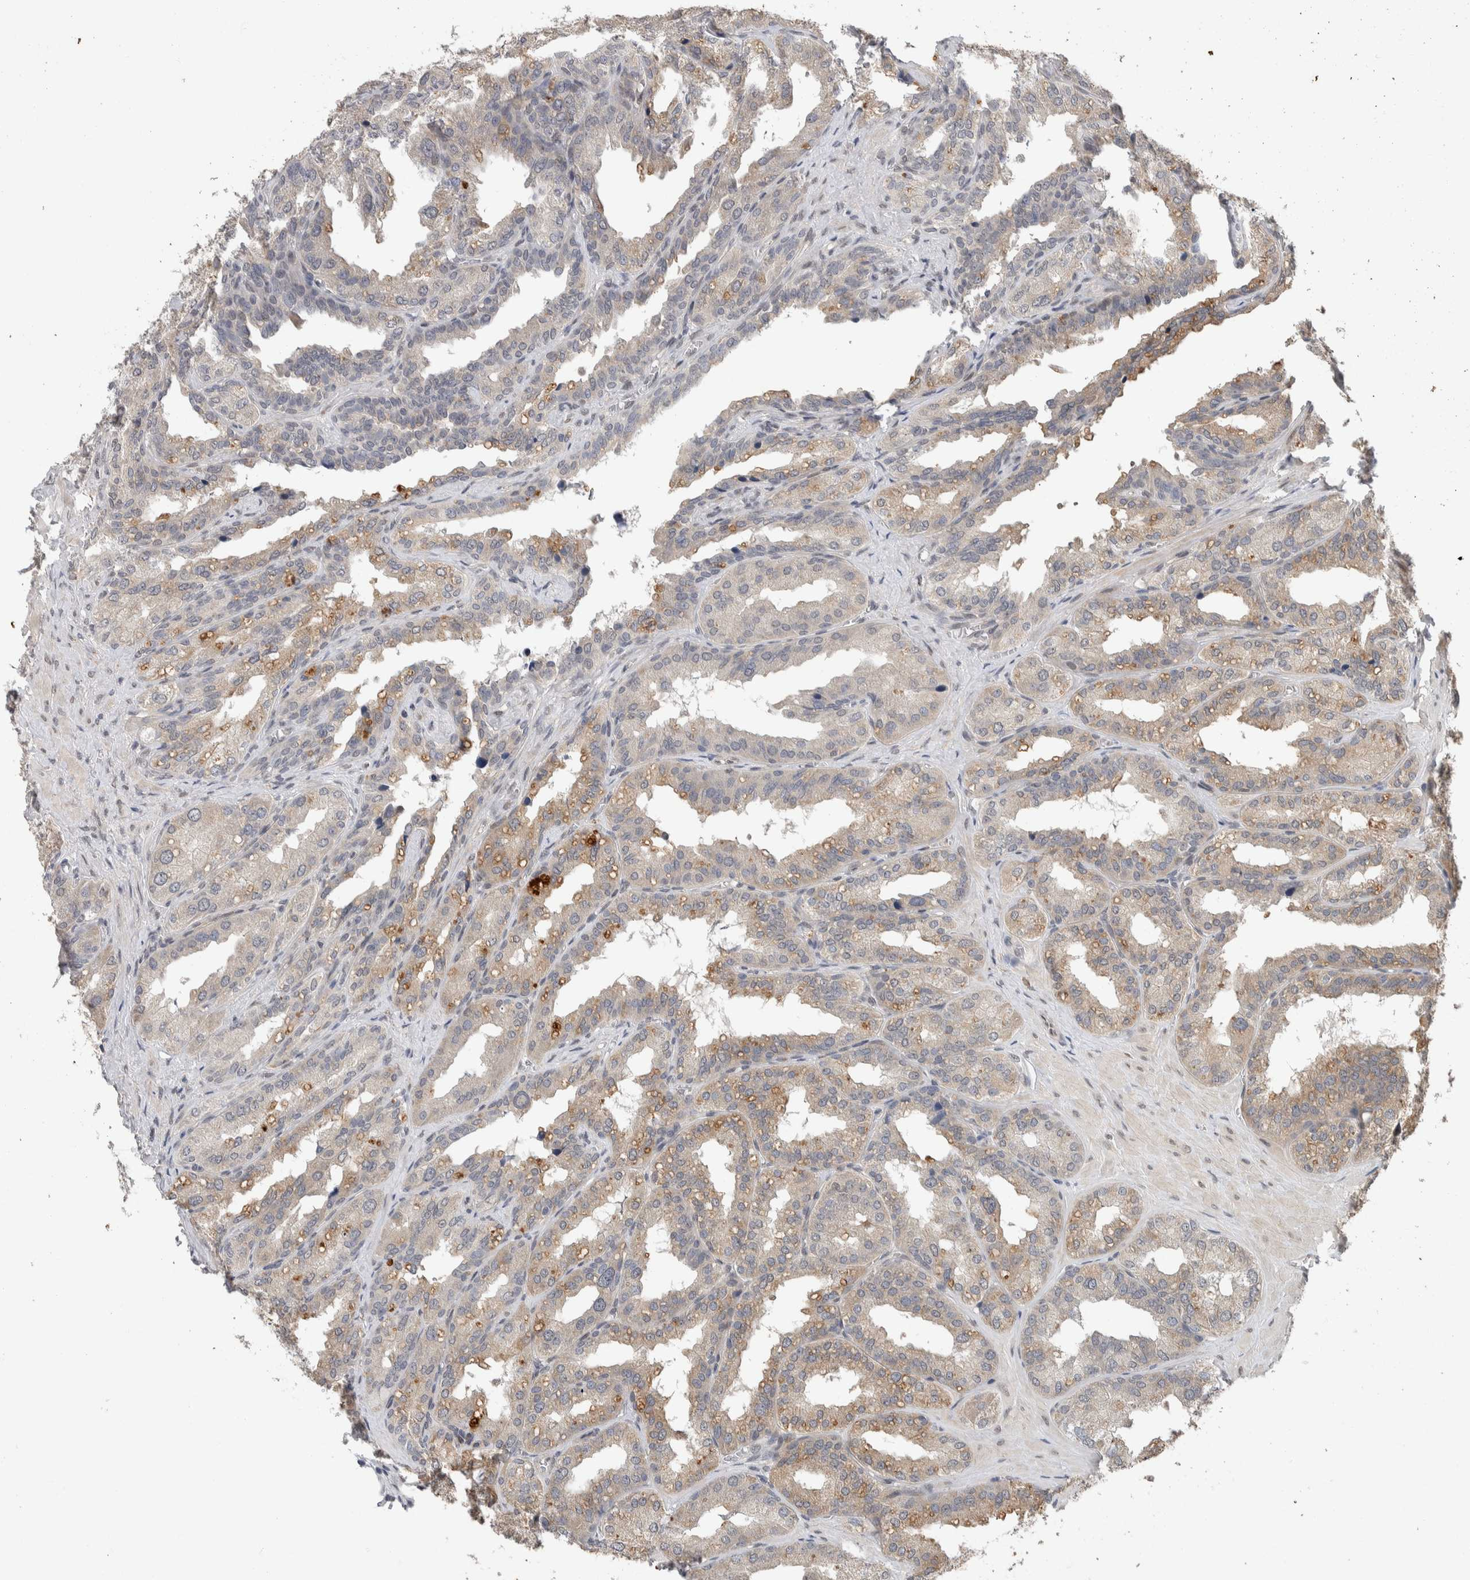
{"staining": {"intensity": "weak", "quantity": "25%-75%", "location": "cytoplasmic/membranous"}, "tissue": "seminal vesicle", "cell_type": "Glandular cells", "image_type": "normal", "snomed": [{"axis": "morphology", "description": "Normal tissue, NOS"}, {"axis": "topography", "description": "Prostate"}, {"axis": "topography", "description": "Seminal veicle"}], "caption": "Protein staining of normal seminal vesicle exhibits weak cytoplasmic/membranous staining in about 25%-75% of glandular cells.", "gene": "CYSRT1", "patient": {"sex": "male", "age": 51}}